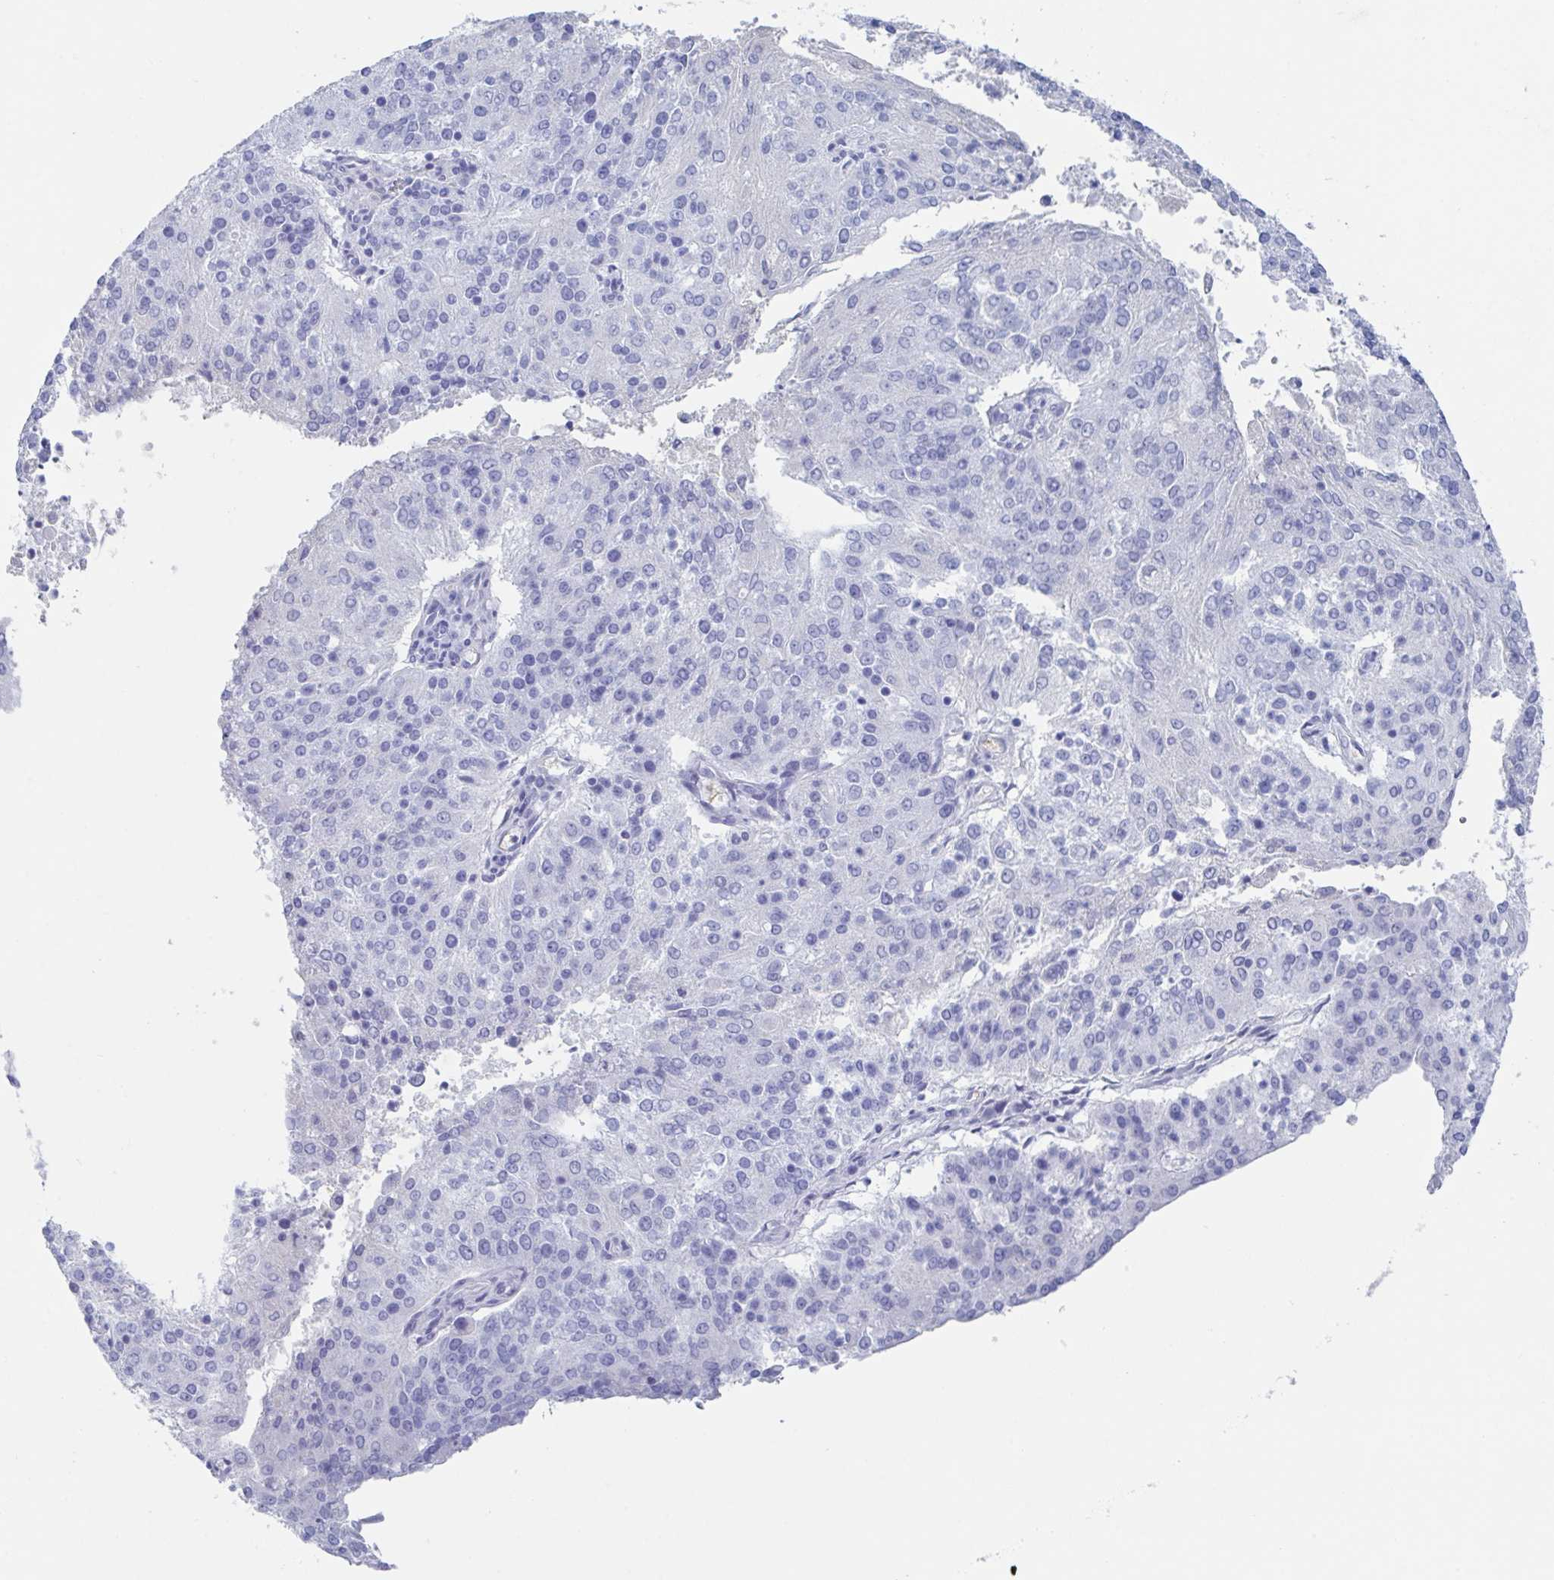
{"staining": {"intensity": "negative", "quantity": "none", "location": "none"}, "tissue": "endometrial cancer", "cell_type": "Tumor cells", "image_type": "cancer", "snomed": [{"axis": "morphology", "description": "Adenocarcinoma, NOS"}, {"axis": "topography", "description": "Endometrium"}], "caption": "Immunohistochemical staining of human endometrial adenocarcinoma reveals no significant expression in tumor cells.", "gene": "ZPBP", "patient": {"sex": "female", "age": 82}}